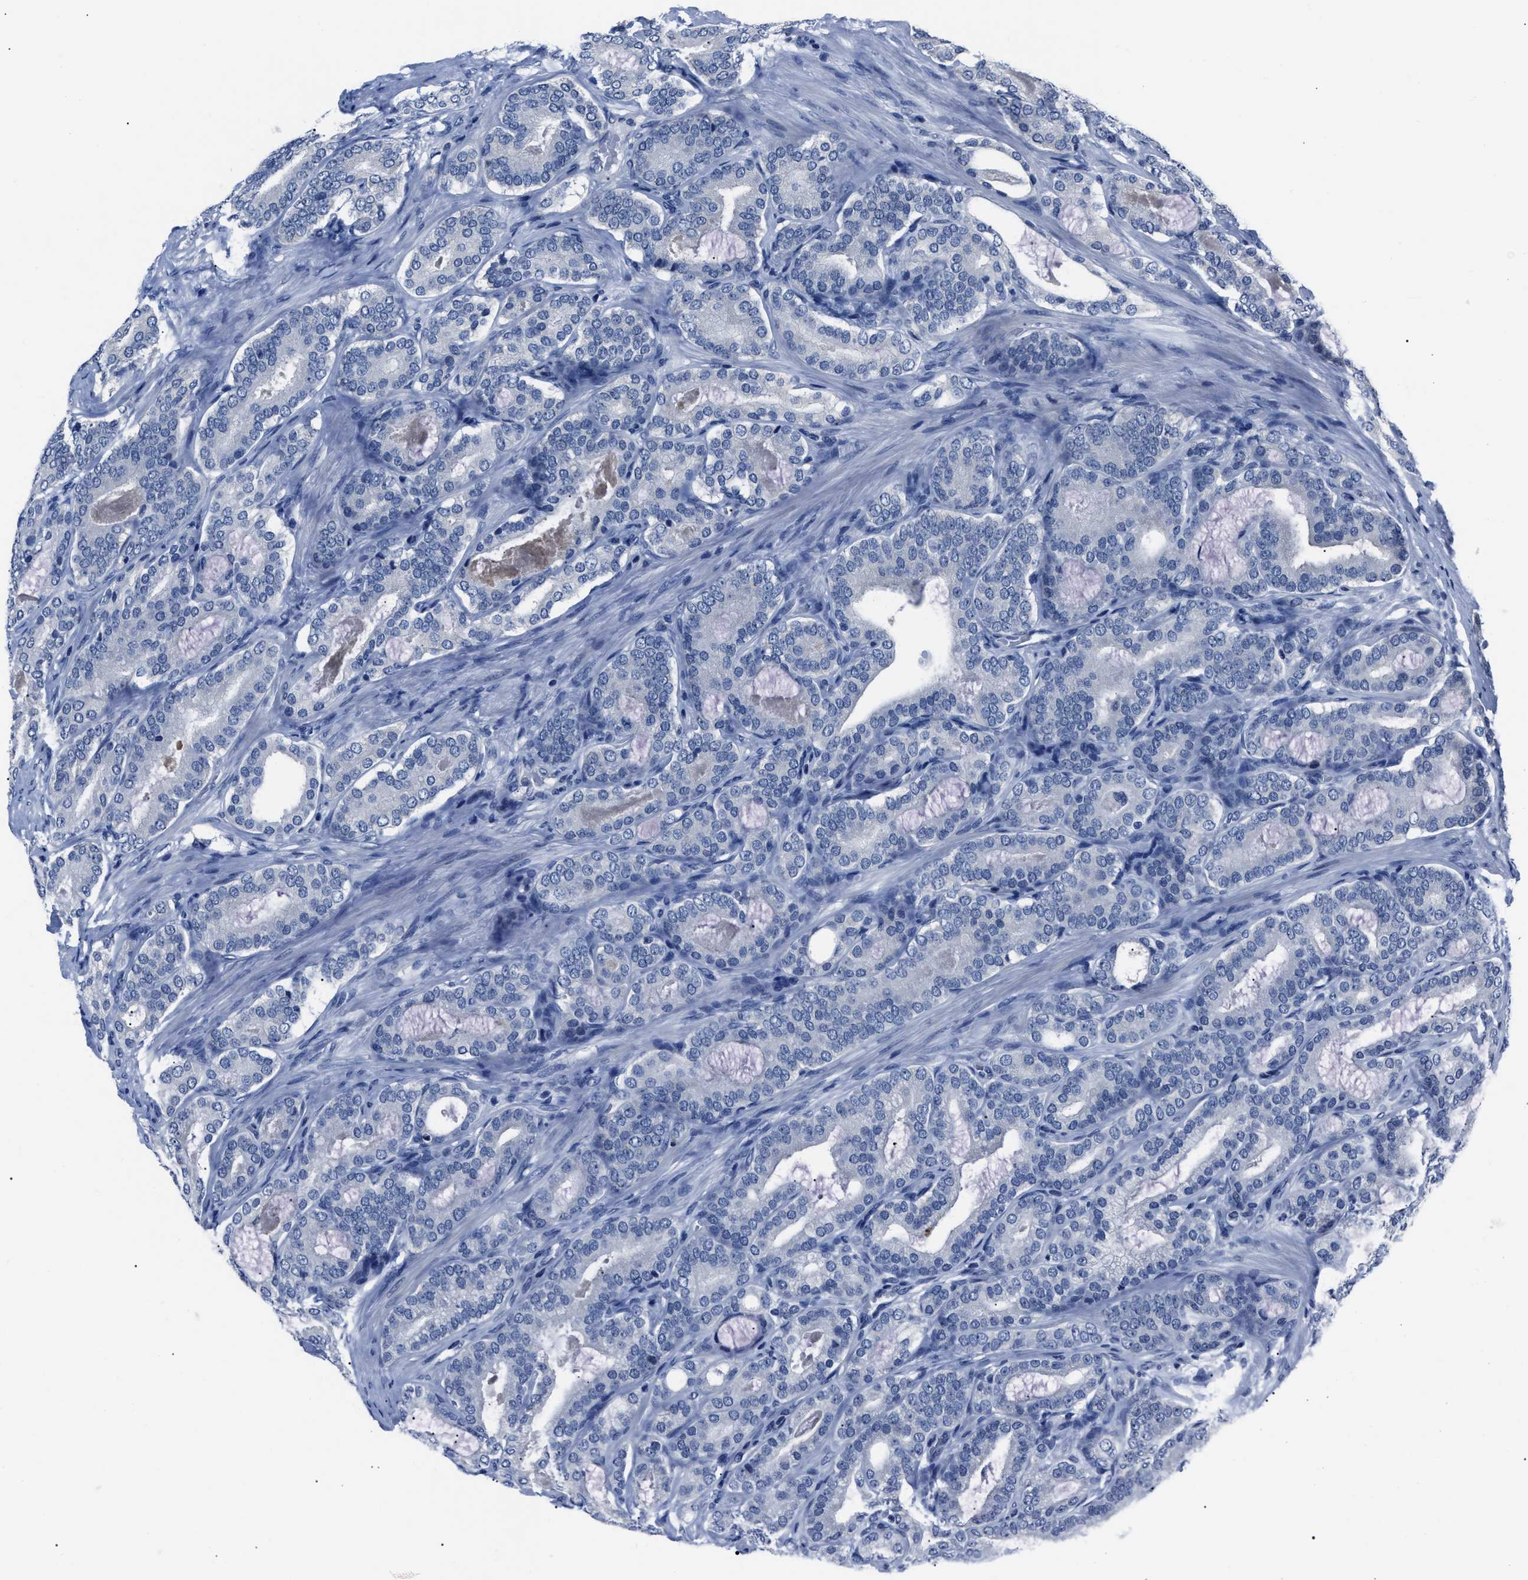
{"staining": {"intensity": "negative", "quantity": "none", "location": "none"}, "tissue": "prostate cancer", "cell_type": "Tumor cells", "image_type": "cancer", "snomed": [{"axis": "morphology", "description": "Adenocarcinoma, High grade"}, {"axis": "topography", "description": "Prostate"}], "caption": "DAB immunohistochemical staining of prostate high-grade adenocarcinoma demonstrates no significant expression in tumor cells.", "gene": "LRWD1", "patient": {"sex": "male", "age": 60}}